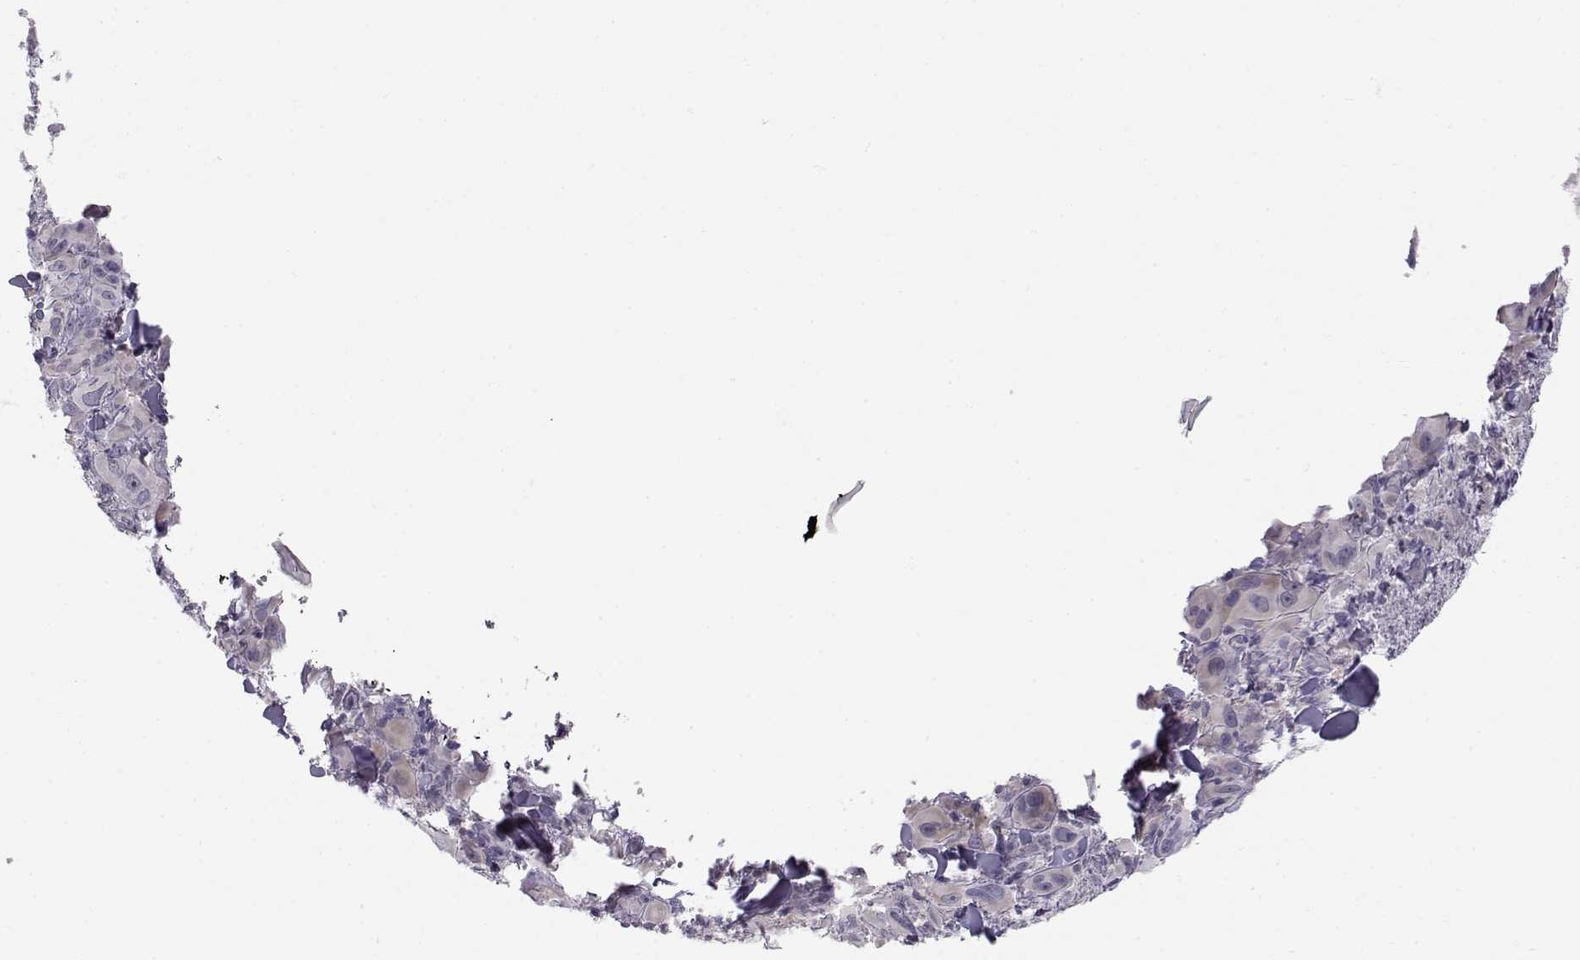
{"staining": {"intensity": "weak", "quantity": "25%-75%", "location": "cytoplasmic/membranous"}, "tissue": "melanoma", "cell_type": "Tumor cells", "image_type": "cancer", "snomed": [{"axis": "morphology", "description": "Malignant melanoma, NOS"}, {"axis": "topography", "description": "Skin"}], "caption": "This is a micrograph of immunohistochemistry (IHC) staining of malignant melanoma, which shows weak staining in the cytoplasmic/membranous of tumor cells.", "gene": "ACSL6", "patient": {"sex": "female", "age": 87}}